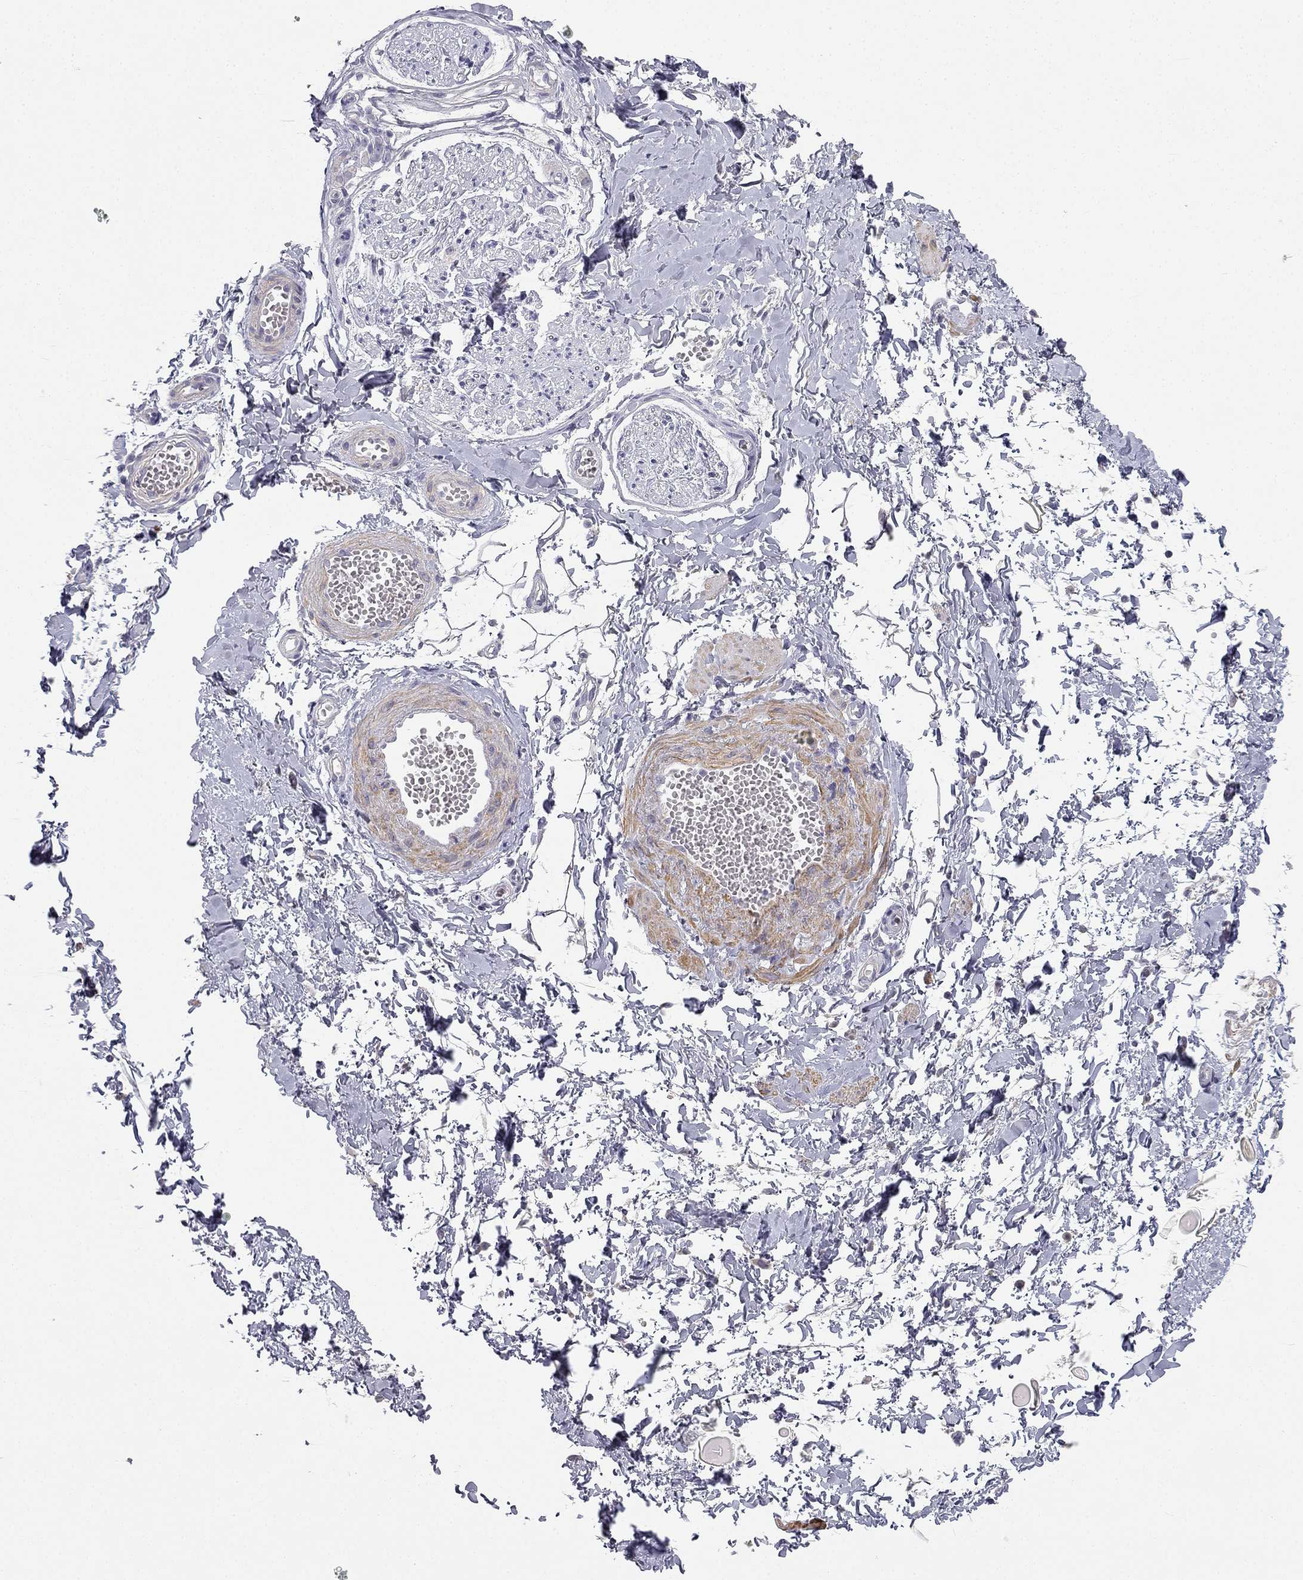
{"staining": {"intensity": "negative", "quantity": "none", "location": "none"}, "tissue": "adipose tissue", "cell_type": "Adipocytes", "image_type": "normal", "snomed": [{"axis": "morphology", "description": "Normal tissue, NOS"}, {"axis": "topography", "description": "Smooth muscle"}, {"axis": "topography", "description": "Peripheral nerve tissue"}], "caption": "DAB (3,3'-diaminobenzidine) immunohistochemical staining of unremarkable adipose tissue displays no significant staining in adipocytes.", "gene": "C16orf89", "patient": {"sex": "male", "age": 22}}